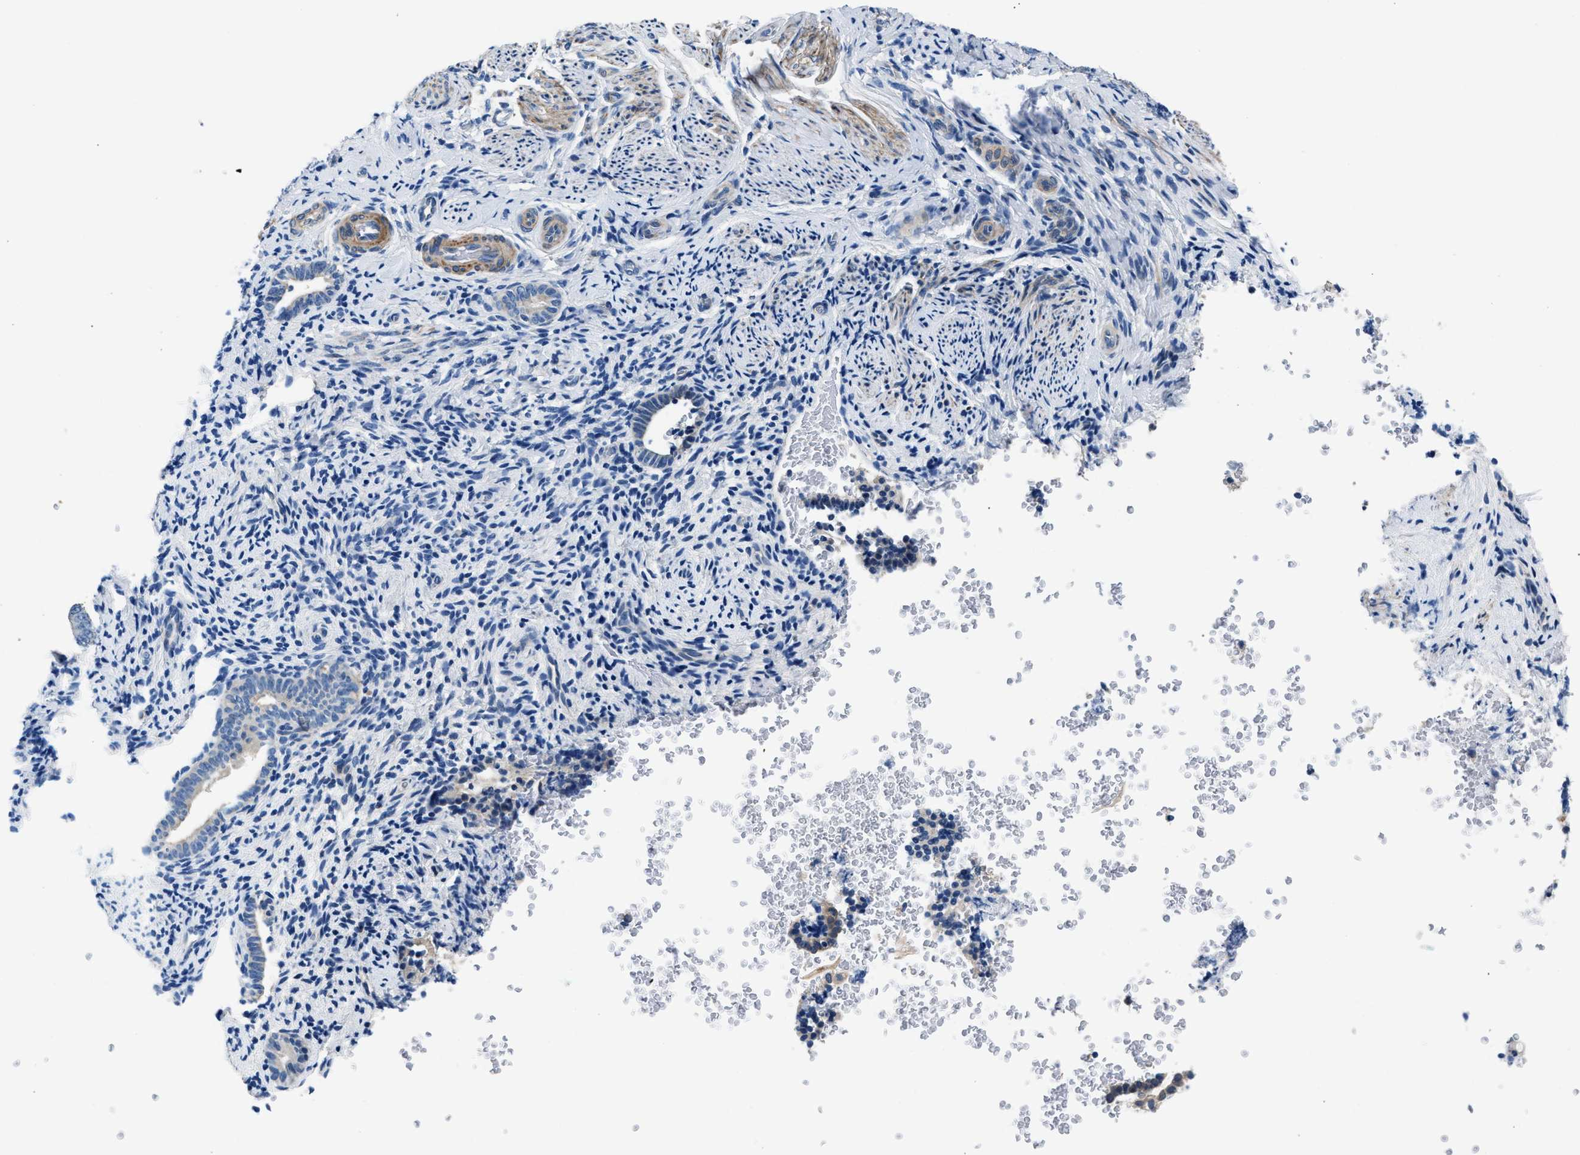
{"staining": {"intensity": "negative", "quantity": "none", "location": "none"}, "tissue": "endometrium", "cell_type": "Cells in endometrial stroma", "image_type": "normal", "snomed": [{"axis": "morphology", "description": "Normal tissue, NOS"}, {"axis": "topography", "description": "Endometrium"}], "caption": "High magnification brightfield microscopy of normal endometrium stained with DAB (brown) and counterstained with hematoxylin (blue): cells in endometrial stroma show no significant expression.", "gene": "CDRT4", "patient": {"sex": "female", "age": 51}}